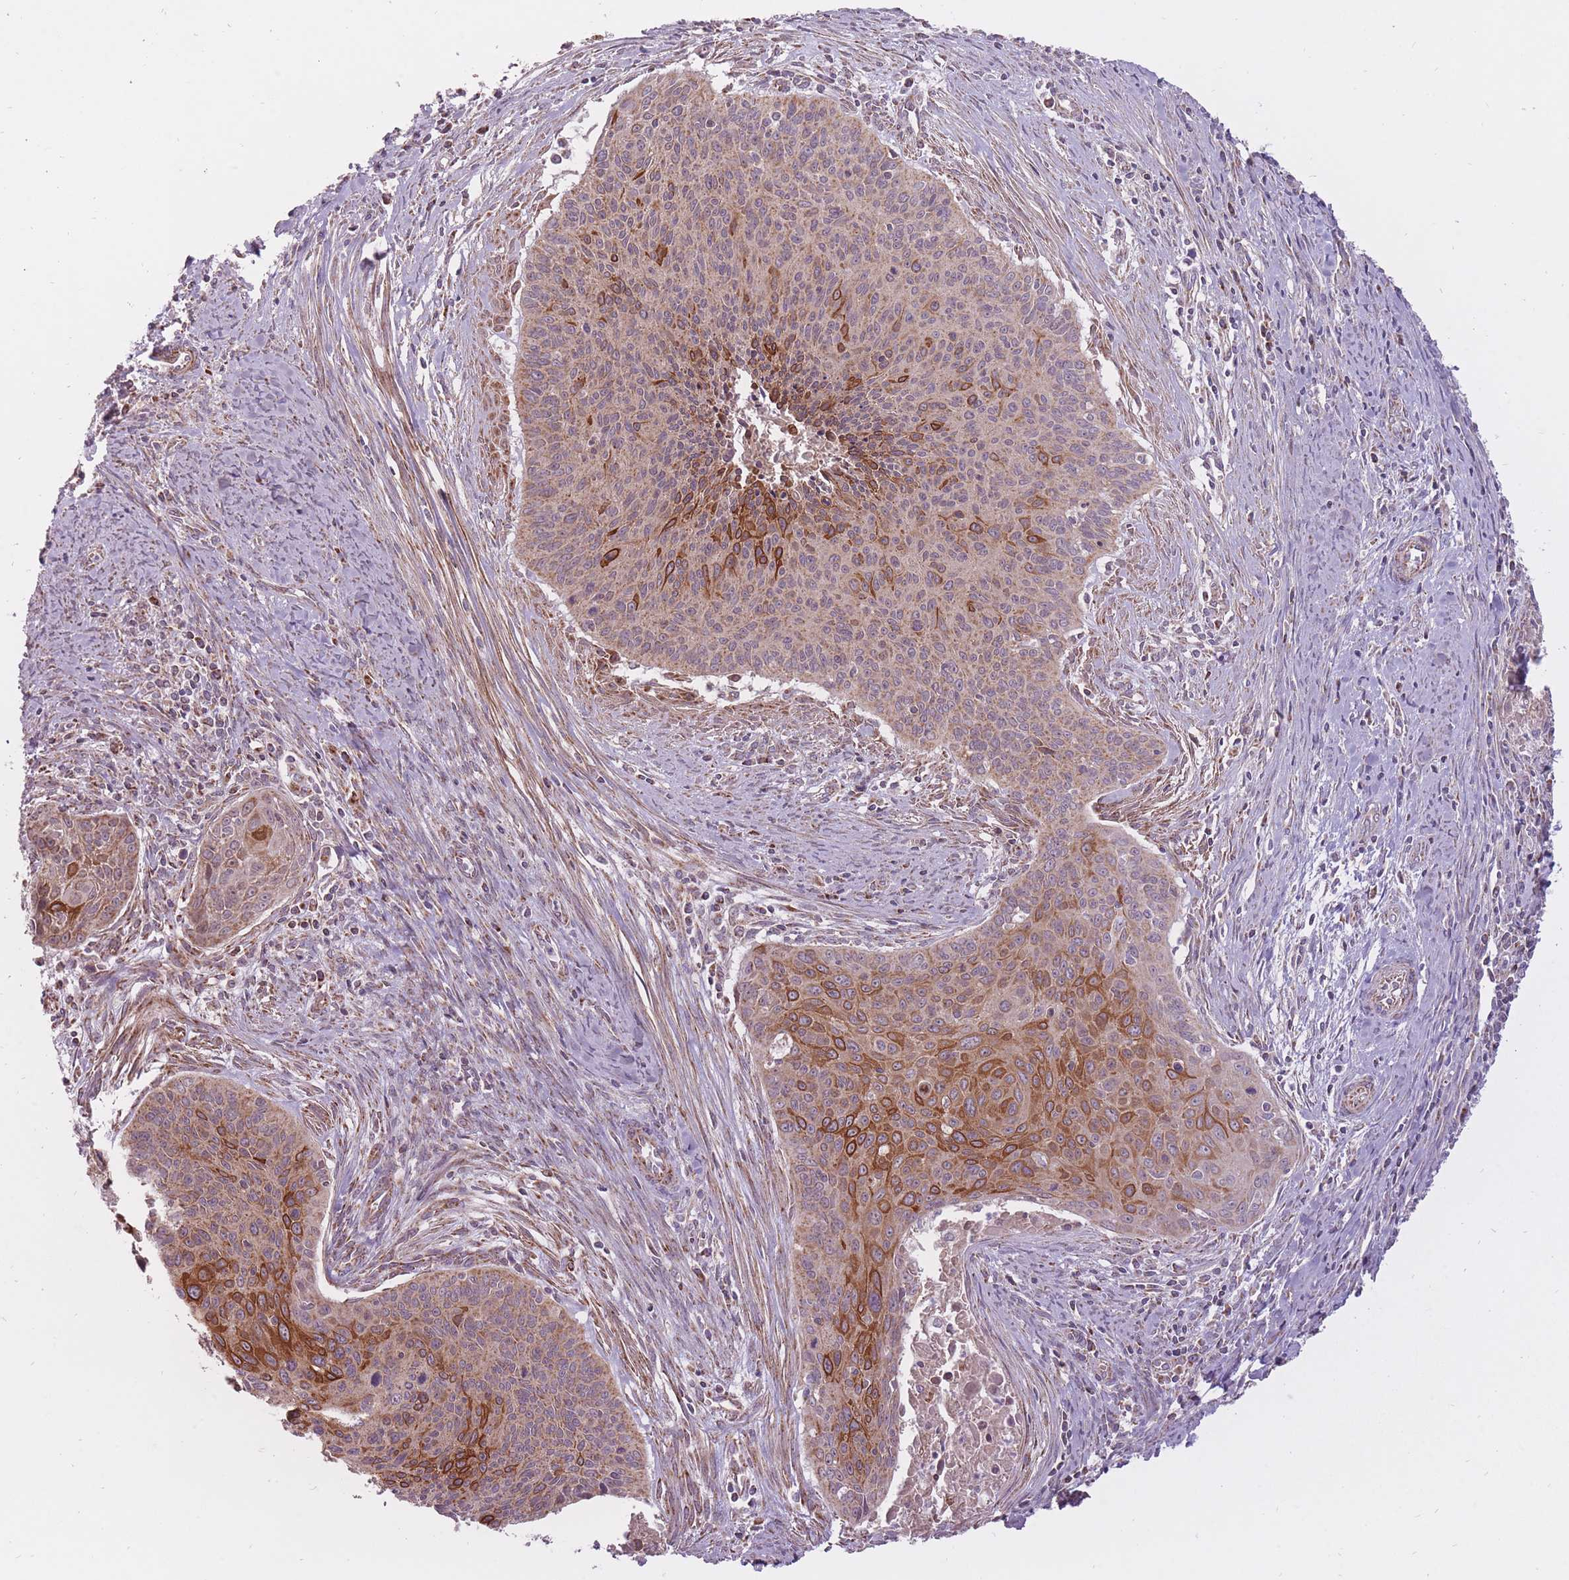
{"staining": {"intensity": "strong", "quantity": "<25%", "location": "cytoplasmic/membranous"}, "tissue": "cervical cancer", "cell_type": "Tumor cells", "image_type": "cancer", "snomed": [{"axis": "morphology", "description": "Squamous cell carcinoma, NOS"}, {"axis": "topography", "description": "Cervix"}], "caption": "Human cervical cancer stained with a brown dye reveals strong cytoplasmic/membranous positive staining in approximately <25% of tumor cells.", "gene": "LIN7C", "patient": {"sex": "female", "age": 55}}